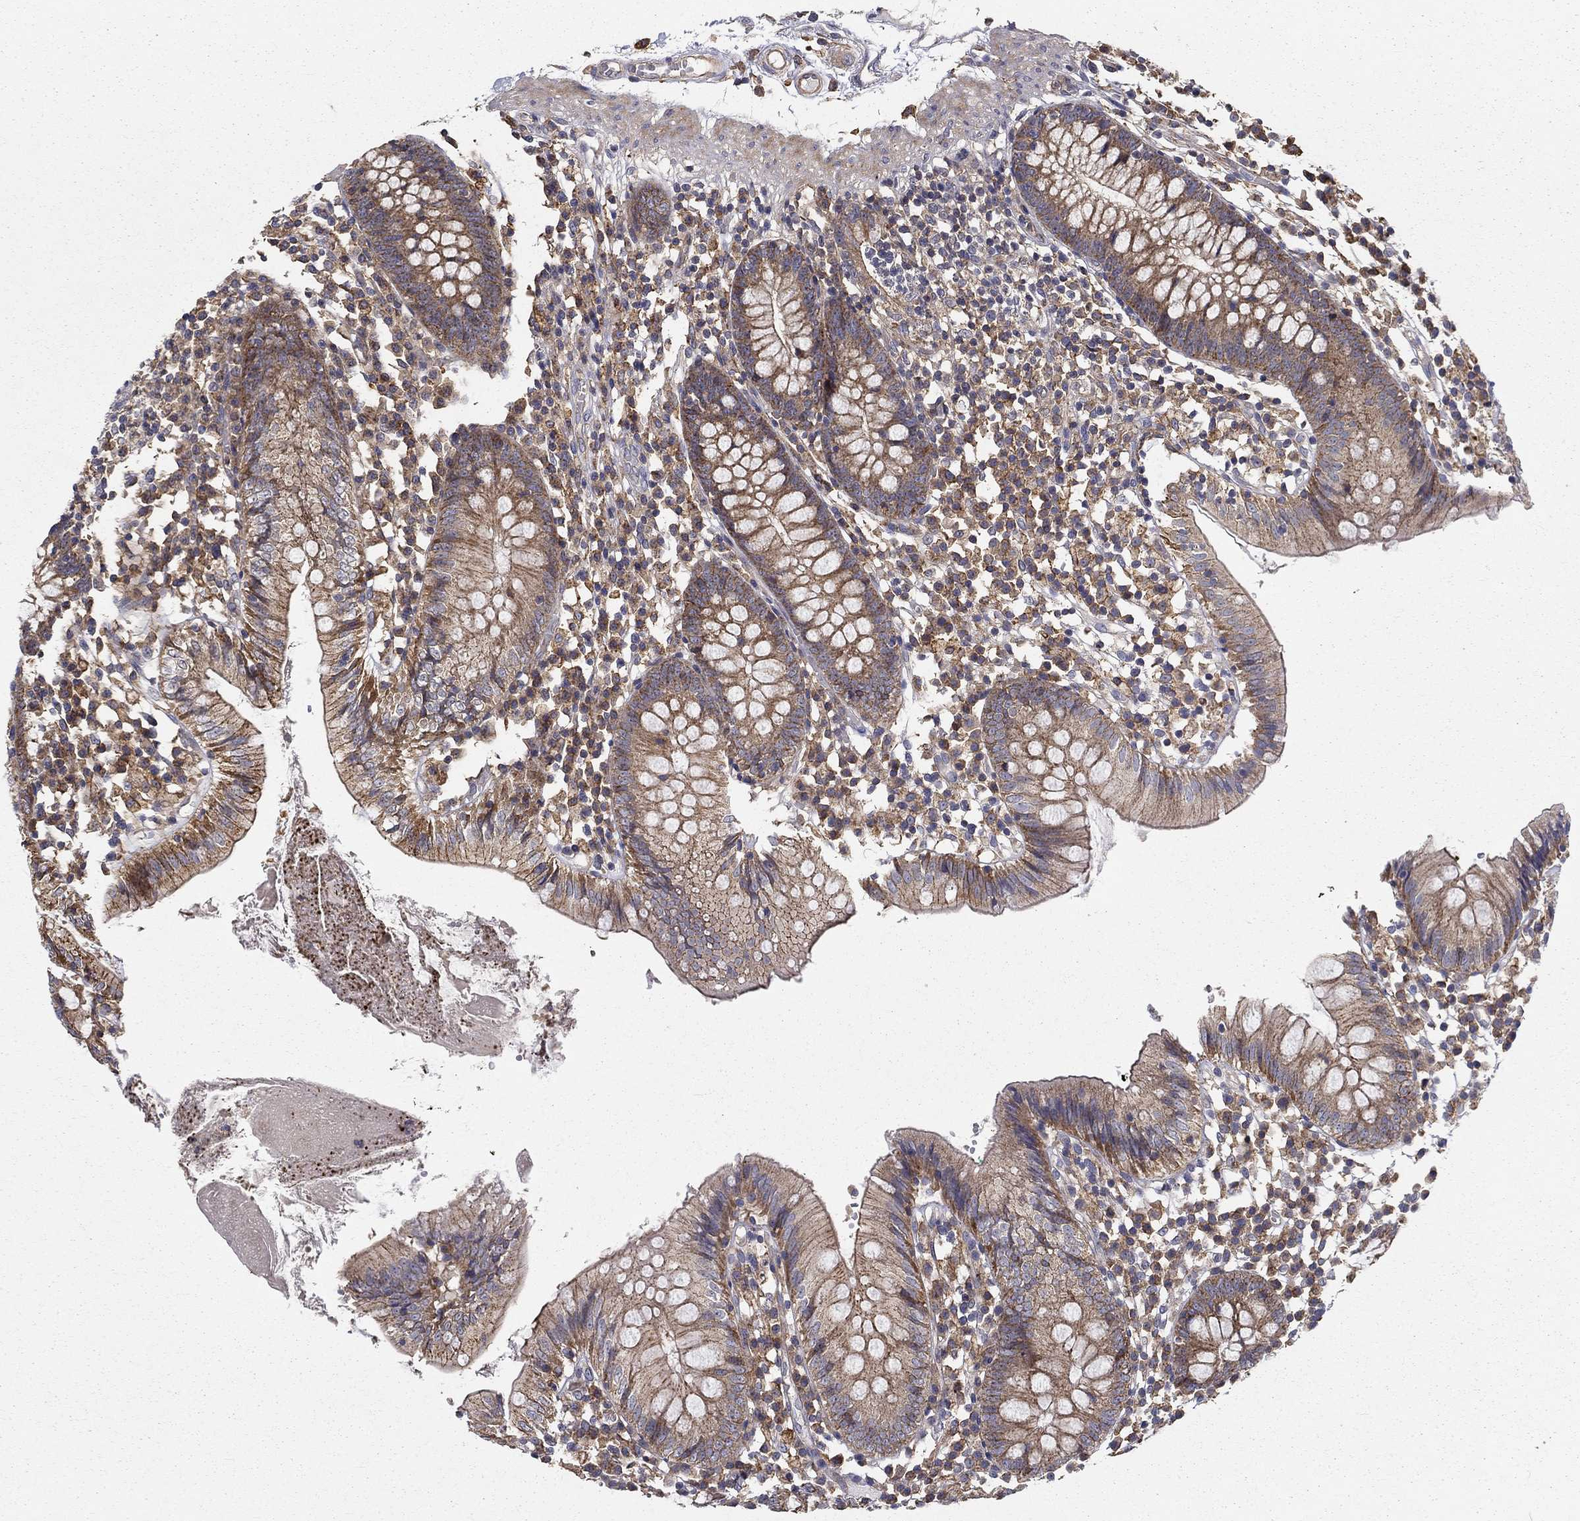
{"staining": {"intensity": "negative", "quantity": "none", "location": "none"}, "tissue": "colon", "cell_type": "Endothelial cells", "image_type": "normal", "snomed": [{"axis": "morphology", "description": "Normal tissue, NOS"}, {"axis": "topography", "description": "Rectum"}], "caption": "This histopathology image is of normal colon stained with immunohistochemistry (IHC) to label a protein in brown with the nuclei are counter-stained blue. There is no staining in endothelial cells.", "gene": "ALDH4A1", "patient": {"sex": "male", "age": 70}}